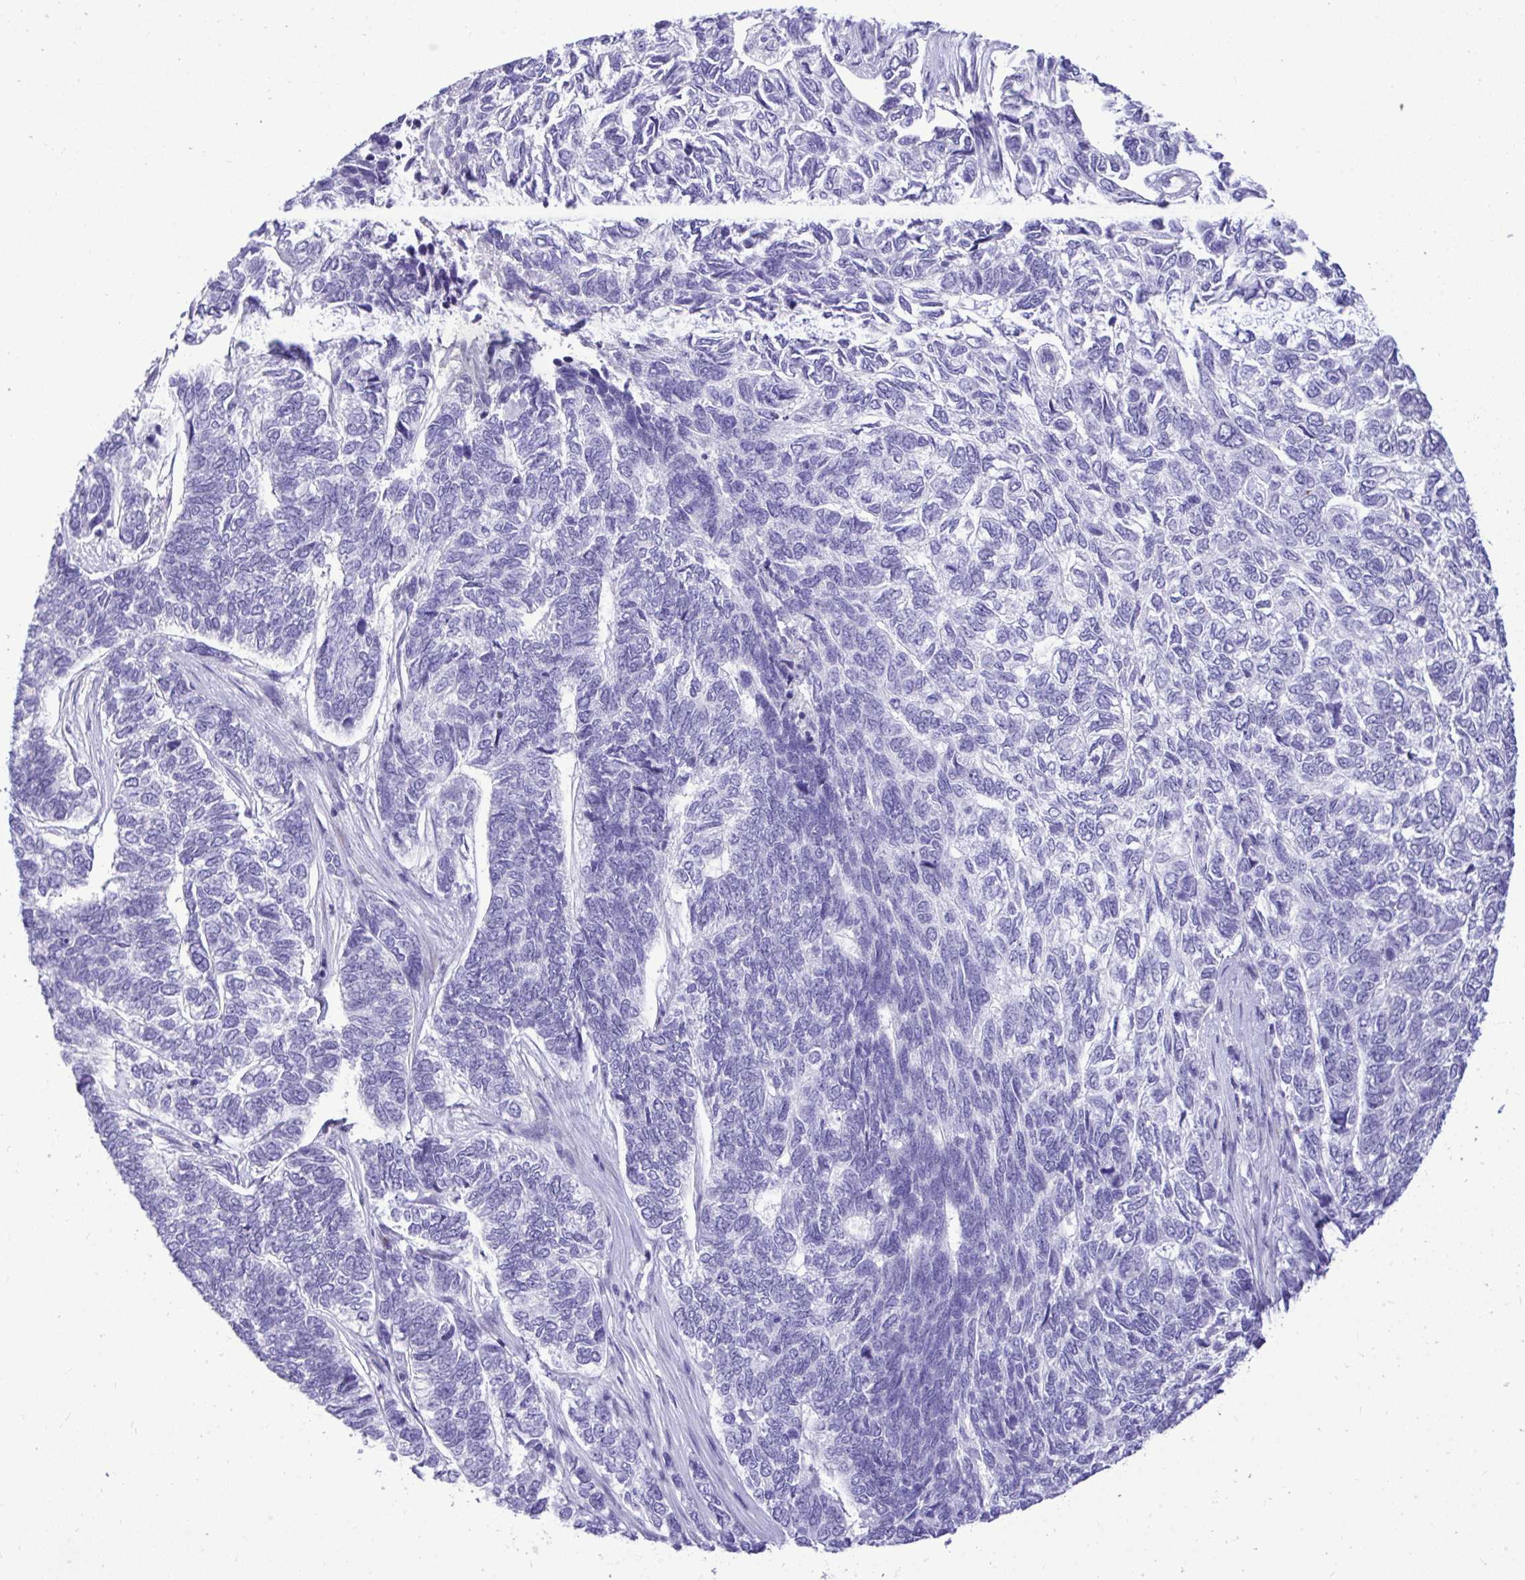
{"staining": {"intensity": "negative", "quantity": "none", "location": "none"}, "tissue": "skin cancer", "cell_type": "Tumor cells", "image_type": "cancer", "snomed": [{"axis": "morphology", "description": "Basal cell carcinoma"}, {"axis": "topography", "description": "Skin"}], "caption": "A photomicrograph of human skin basal cell carcinoma is negative for staining in tumor cells.", "gene": "ANKDD1B", "patient": {"sex": "female", "age": 65}}